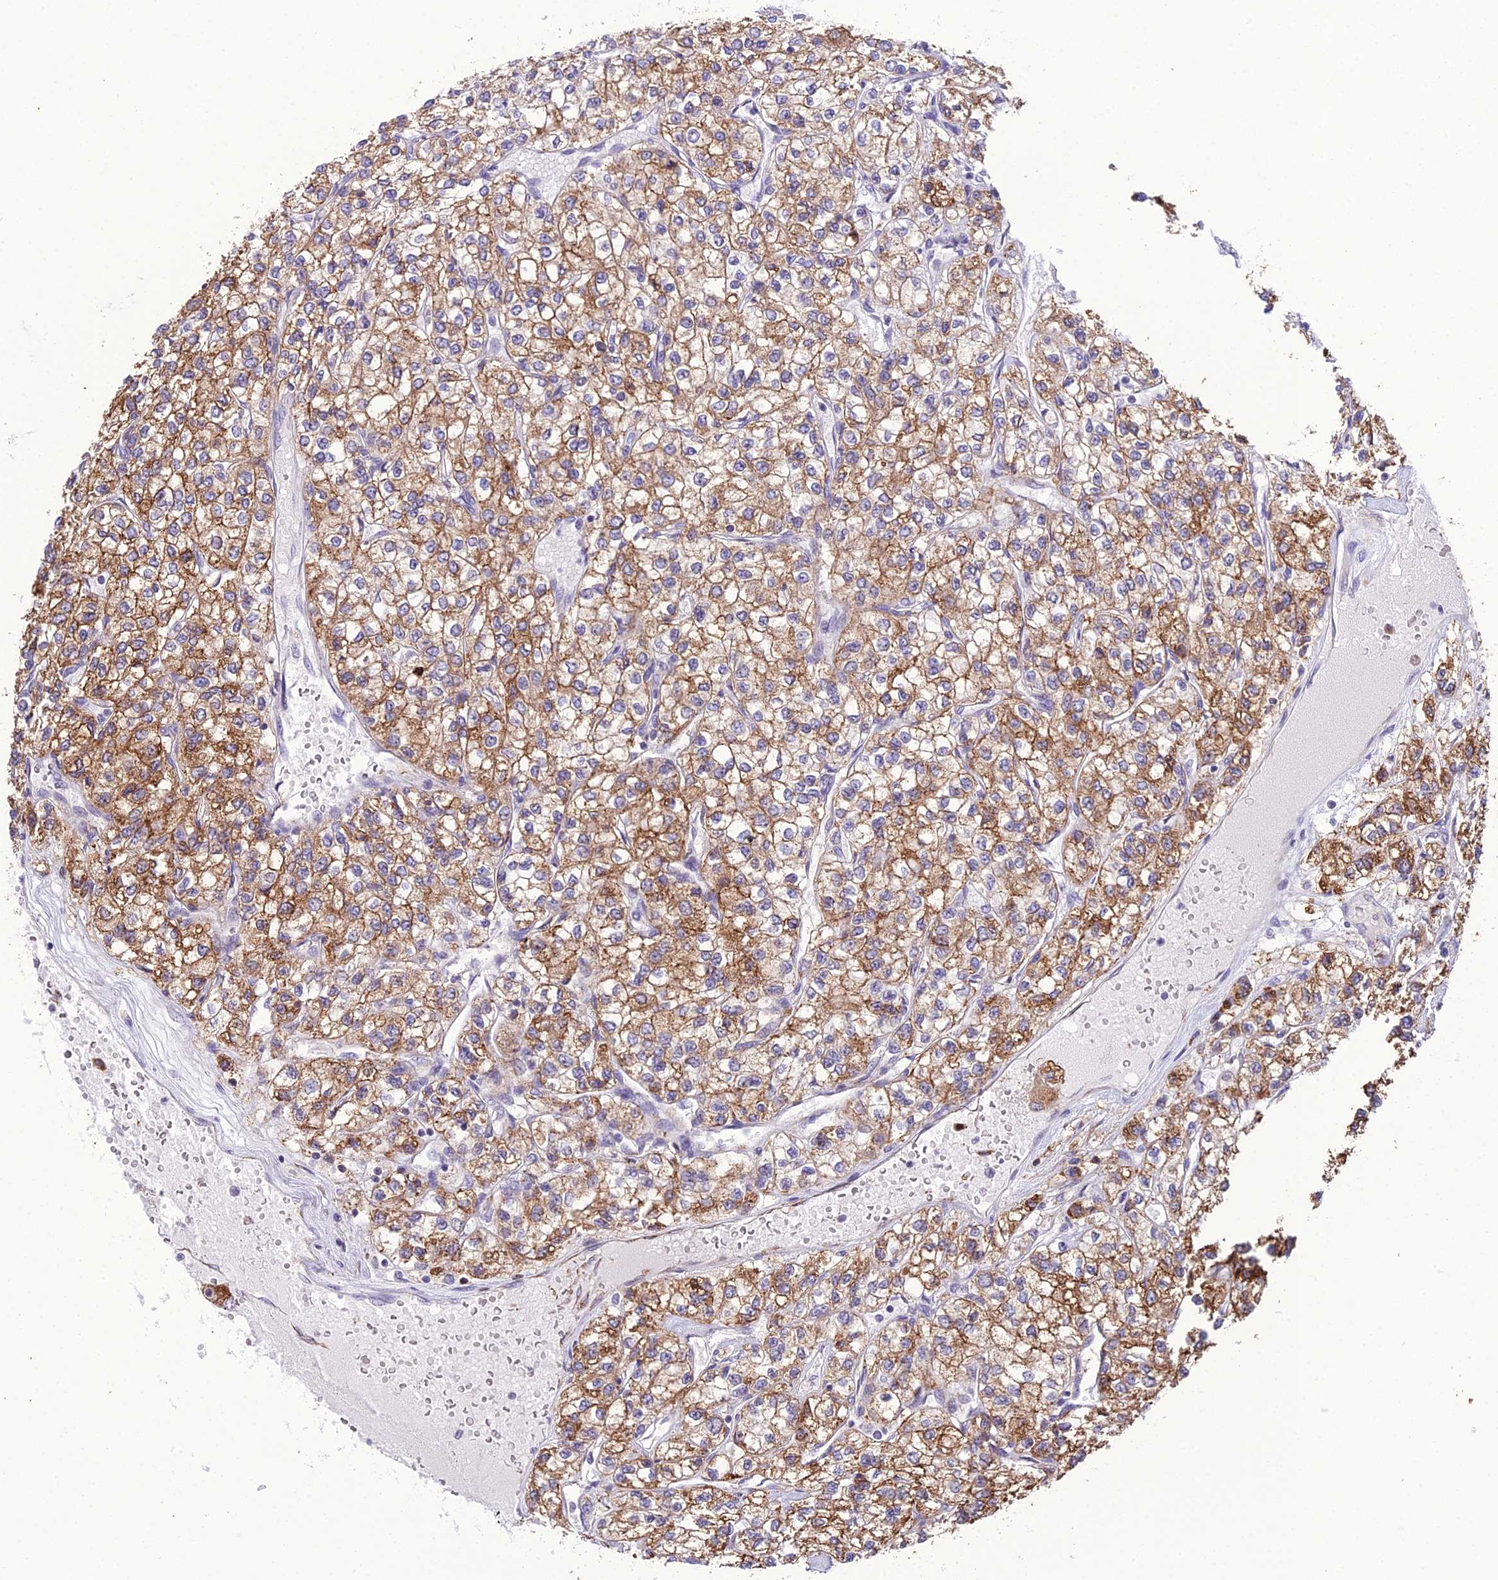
{"staining": {"intensity": "moderate", "quantity": ">75%", "location": "cytoplasmic/membranous"}, "tissue": "renal cancer", "cell_type": "Tumor cells", "image_type": "cancer", "snomed": [{"axis": "morphology", "description": "Adenocarcinoma, NOS"}, {"axis": "topography", "description": "Kidney"}], "caption": "Immunohistochemistry (IHC) of adenocarcinoma (renal) reveals medium levels of moderate cytoplasmic/membranous expression in about >75% of tumor cells.", "gene": "RPS26", "patient": {"sex": "male", "age": 80}}